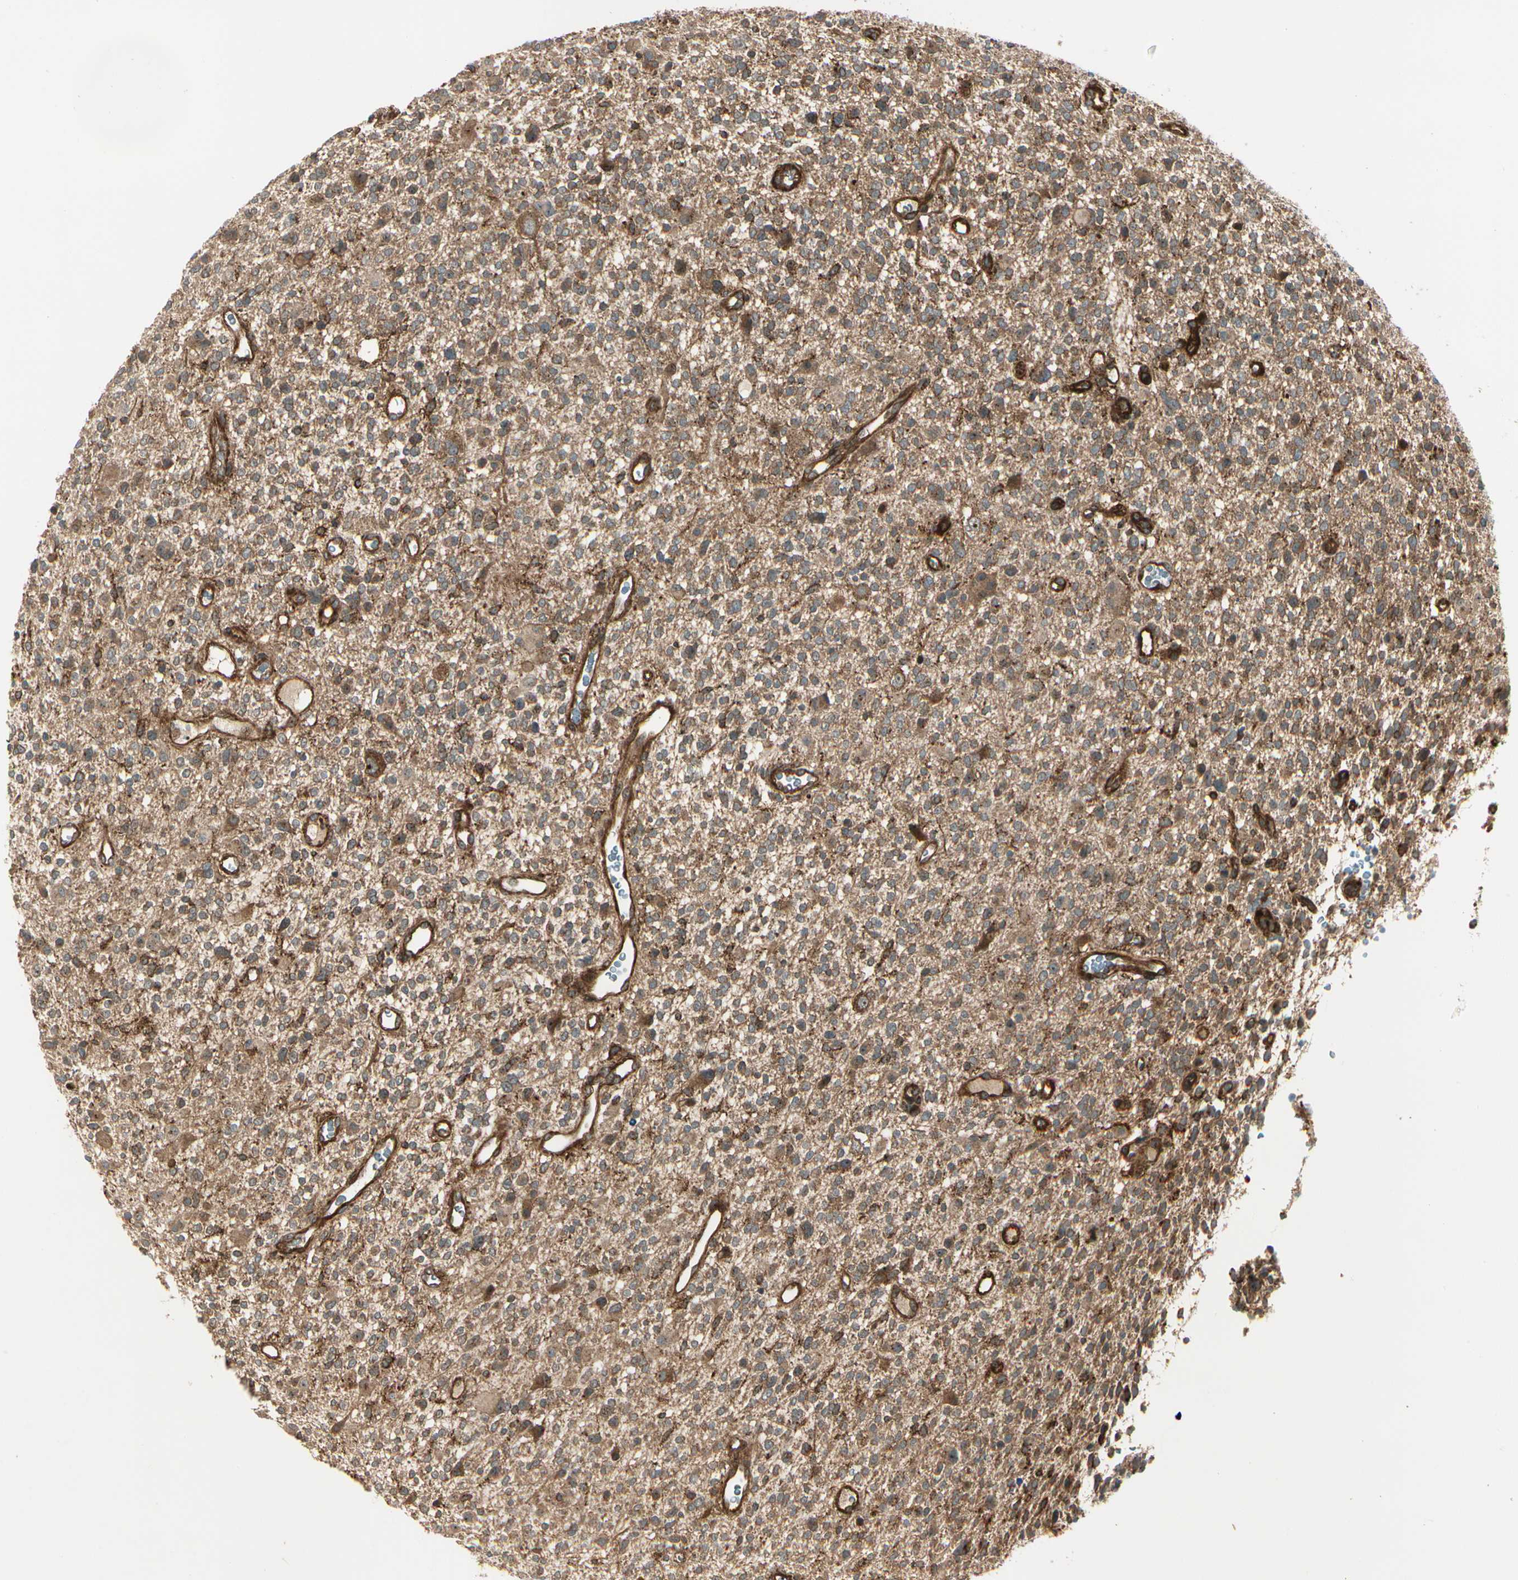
{"staining": {"intensity": "moderate", "quantity": ">75%", "location": "cytoplasmic/membranous"}, "tissue": "glioma", "cell_type": "Tumor cells", "image_type": "cancer", "snomed": [{"axis": "morphology", "description": "Glioma, malignant, High grade"}, {"axis": "topography", "description": "Brain"}], "caption": "This micrograph demonstrates malignant high-grade glioma stained with IHC to label a protein in brown. The cytoplasmic/membranous of tumor cells show moderate positivity for the protein. Nuclei are counter-stained blue.", "gene": "FKBP15", "patient": {"sex": "male", "age": 48}}